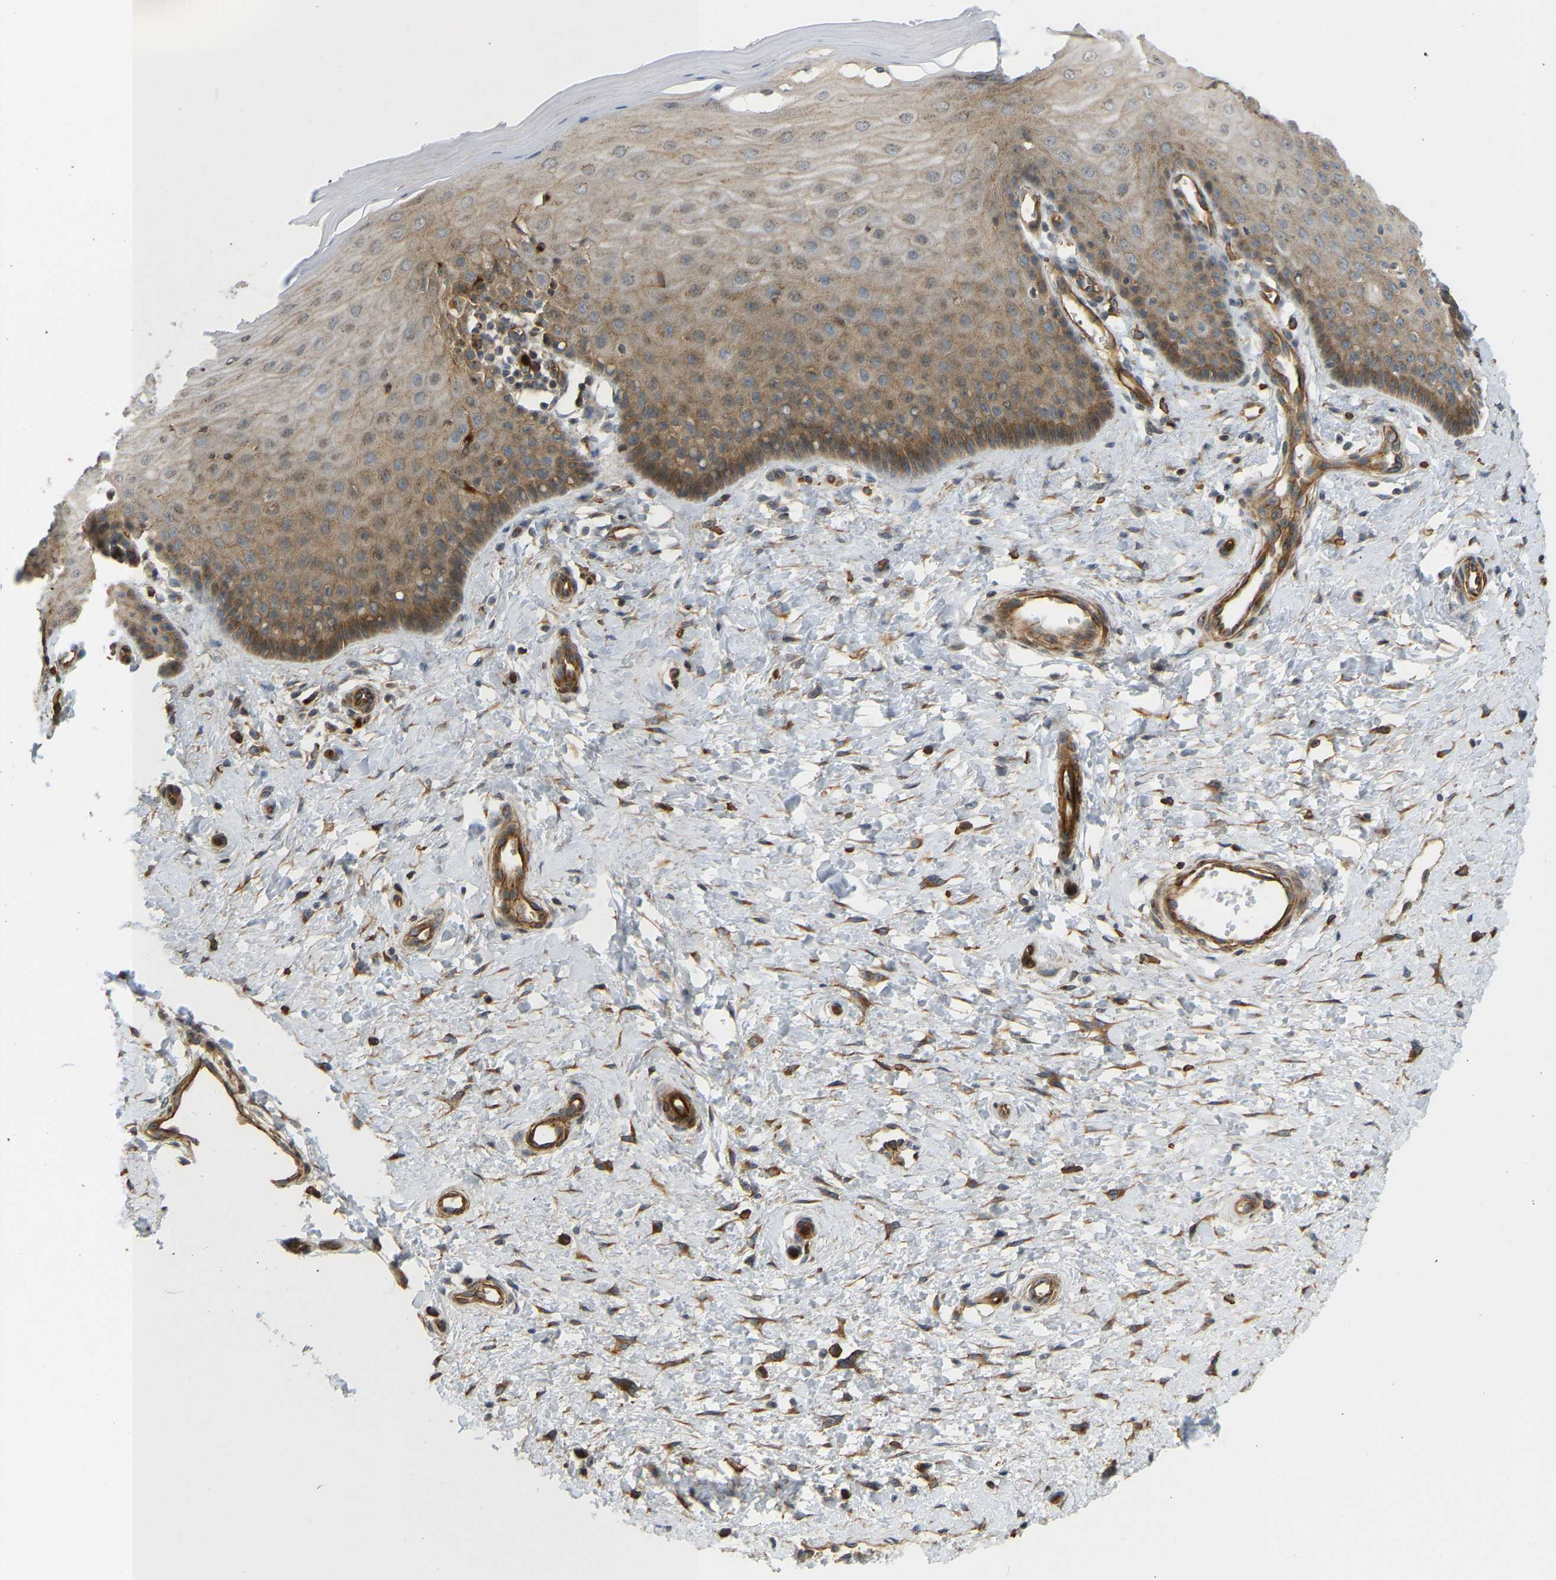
{"staining": {"intensity": "moderate", "quantity": ">75%", "location": "cytoplasmic/membranous"}, "tissue": "cervix", "cell_type": "Glandular cells", "image_type": "normal", "snomed": [{"axis": "morphology", "description": "Normal tissue, NOS"}, {"axis": "topography", "description": "Cervix"}], "caption": "This histopathology image reveals benign cervix stained with IHC to label a protein in brown. The cytoplasmic/membranous of glandular cells show moderate positivity for the protein. Nuclei are counter-stained blue.", "gene": "KIAA1671", "patient": {"sex": "female", "age": 55}}